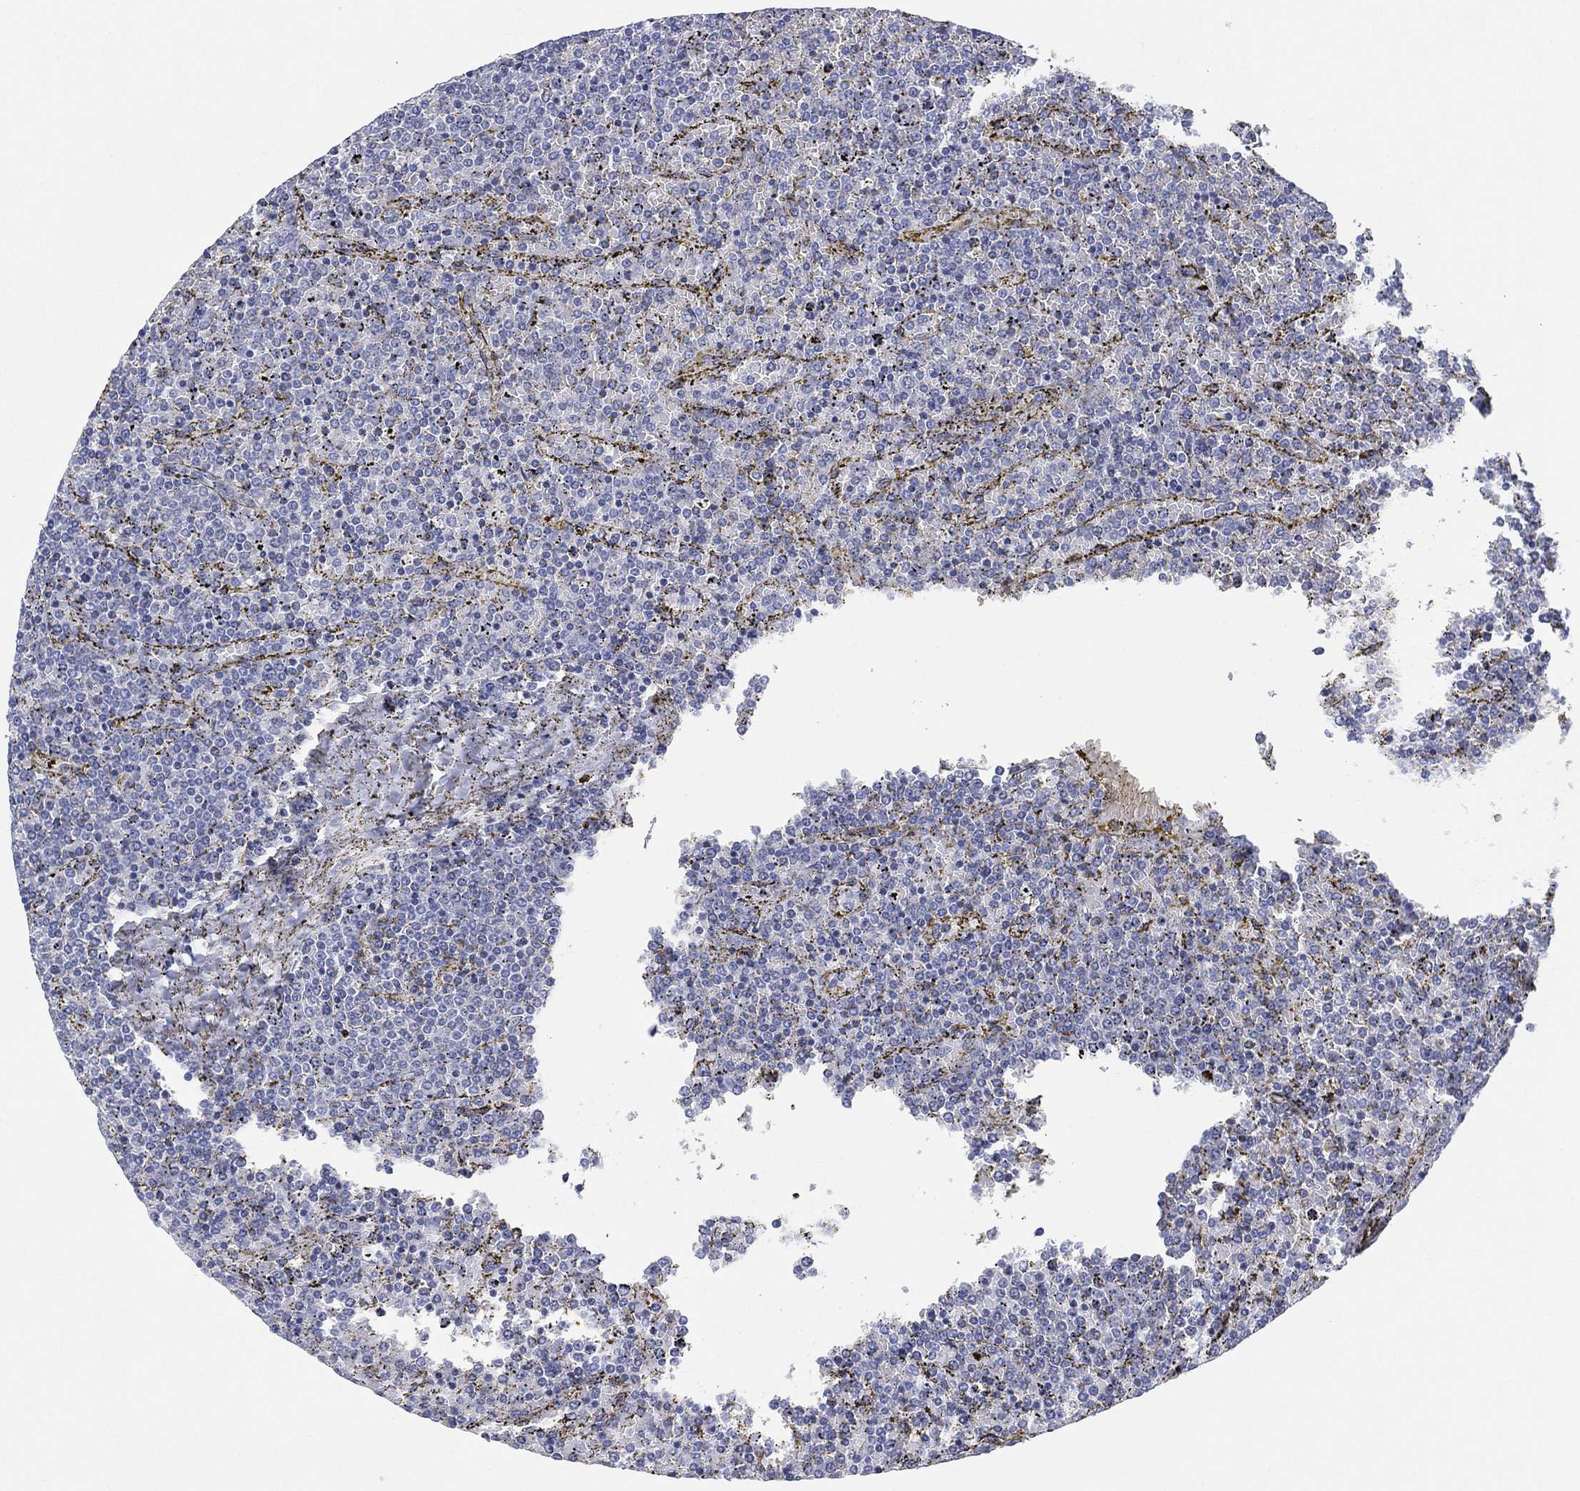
{"staining": {"intensity": "negative", "quantity": "none", "location": "none"}, "tissue": "lymphoma", "cell_type": "Tumor cells", "image_type": "cancer", "snomed": [{"axis": "morphology", "description": "Malignant lymphoma, non-Hodgkin's type, Low grade"}, {"axis": "topography", "description": "Spleen"}], "caption": "An immunohistochemistry image of malignant lymphoma, non-Hodgkin's type (low-grade) is shown. There is no staining in tumor cells of malignant lymphoma, non-Hodgkin's type (low-grade).", "gene": "SEPTIN1", "patient": {"sex": "female", "age": 77}}